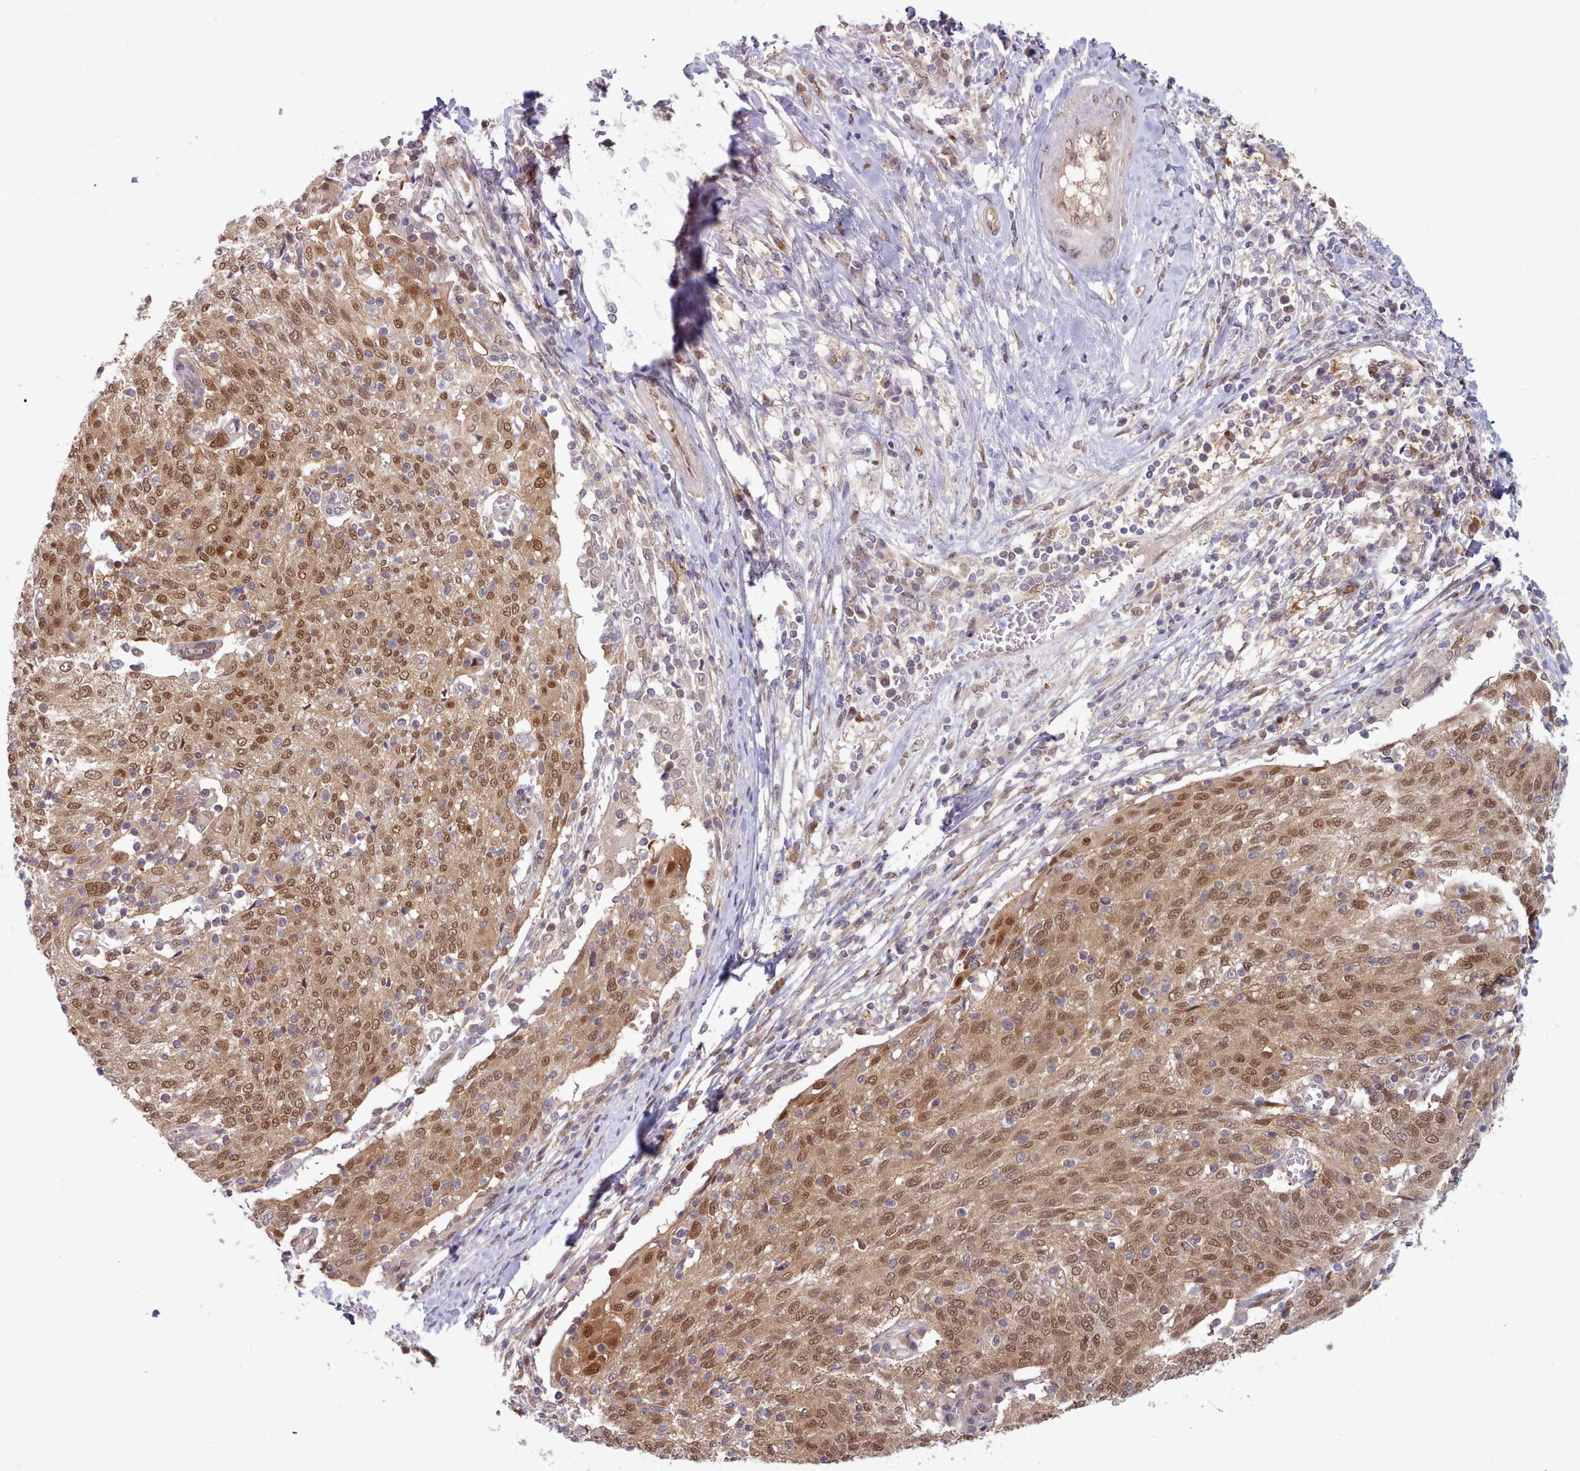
{"staining": {"intensity": "moderate", "quantity": ">75%", "location": "cytoplasmic/membranous,nuclear"}, "tissue": "cervical cancer", "cell_type": "Tumor cells", "image_type": "cancer", "snomed": [{"axis": "morphology", "description": "Squamous cell carcinoma, NOS"}, {"axis": "topography", "description": "Cervix"}], "caption": "Immunohistochemistry (IHC) image of neoplastic tissue: human cervical squamous cell carcinoma stained using IHC exhibits medium levels of moderate protein expression localized specifically in the cytoplasmic/membranous and nuclear of tumor cells, appearing as a cytoplasmic/membranous and nuclear brown color.", "gene": "CES3", "patient": {"sex": "female", "age": 52}}